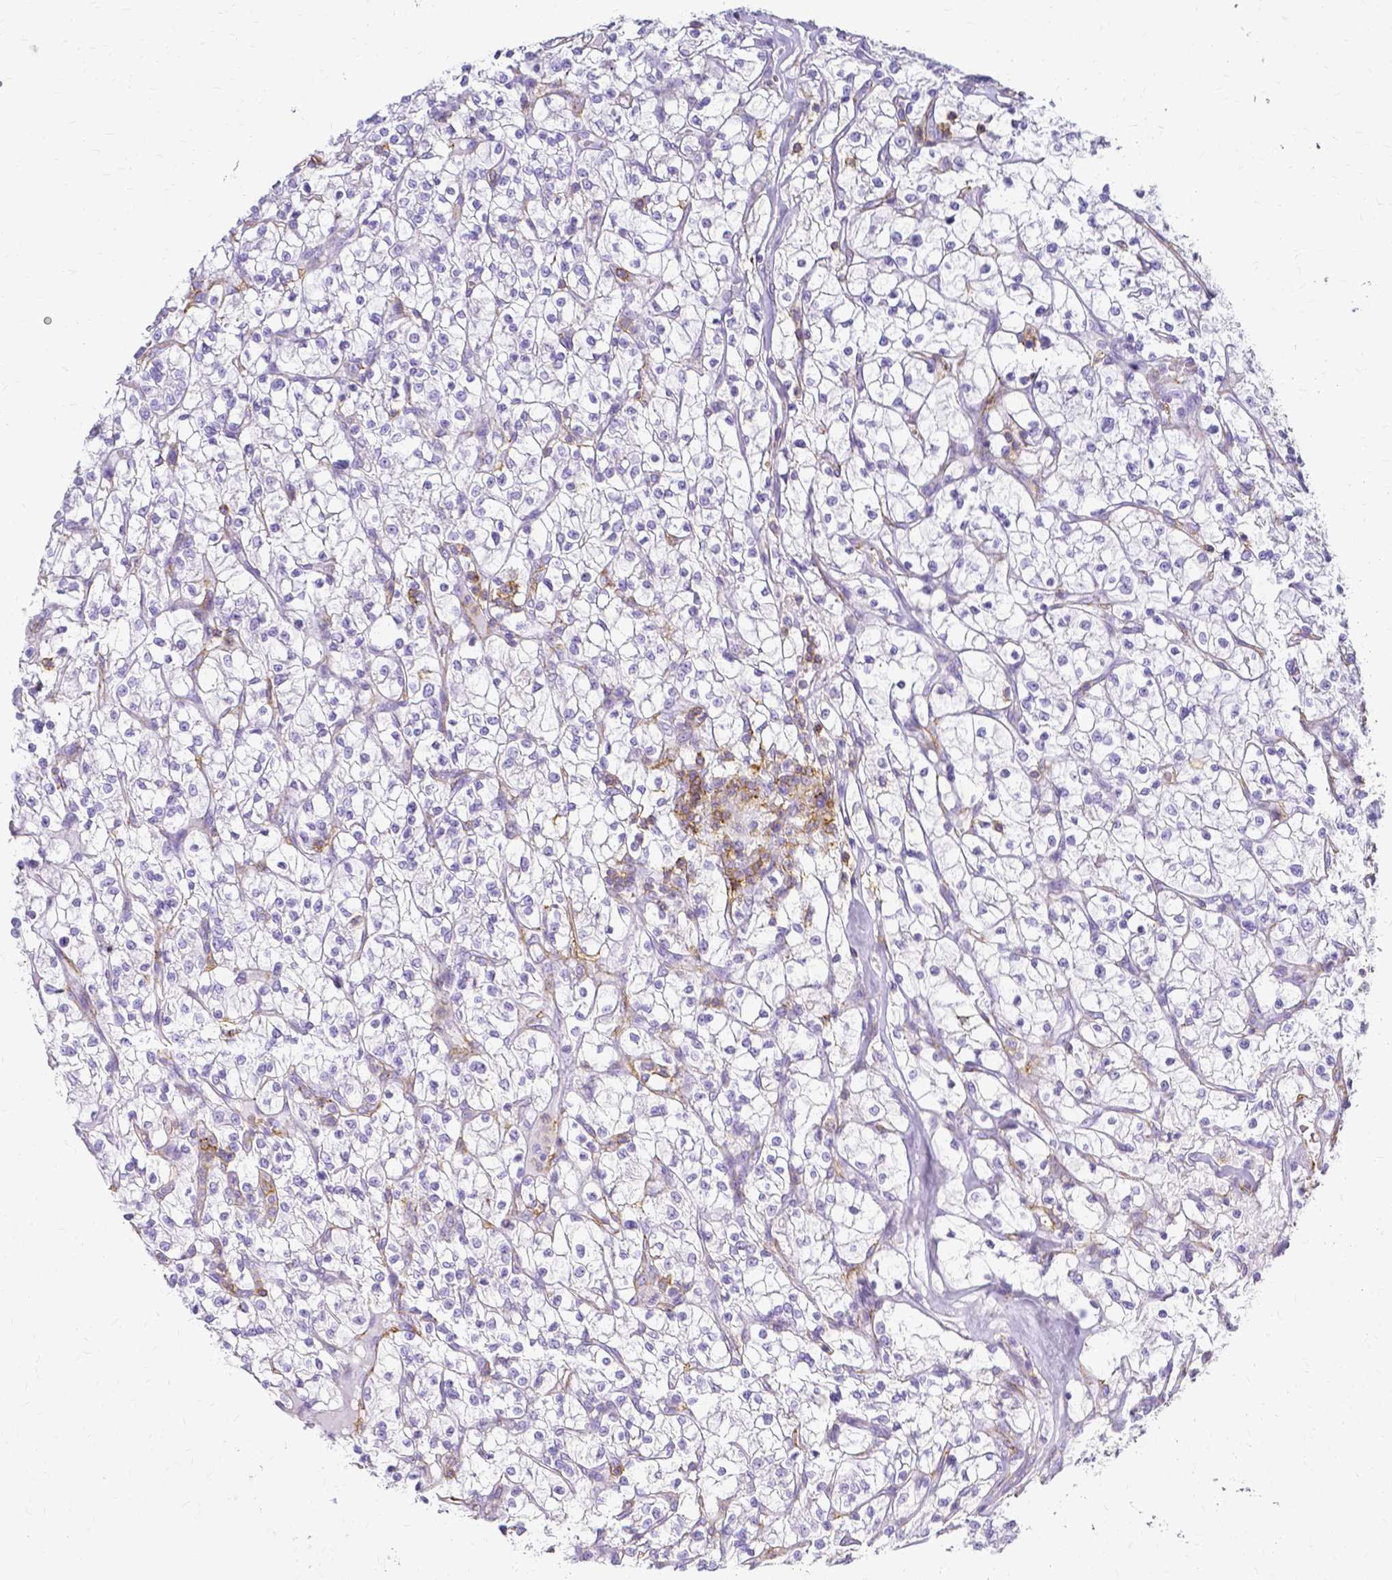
{"staining": {"intensity": "negative", "quantity": "none", "location": "none"}, "tissue": "renal cancer", "cell_type": "Tumor cells", "image_type": "cancer", "snomed": [{"axis": "morphology", "description": "Adenocarcinoma, NOS"}, {"axis": "topography", "description": "Kidney"}], "caption": "This is a image of IHC staining of adenocarcinoma (renal), which shows no staining in tumor cells.", "gene": "HSPA12A", "patient": {"sex": "female", "age": 64}}